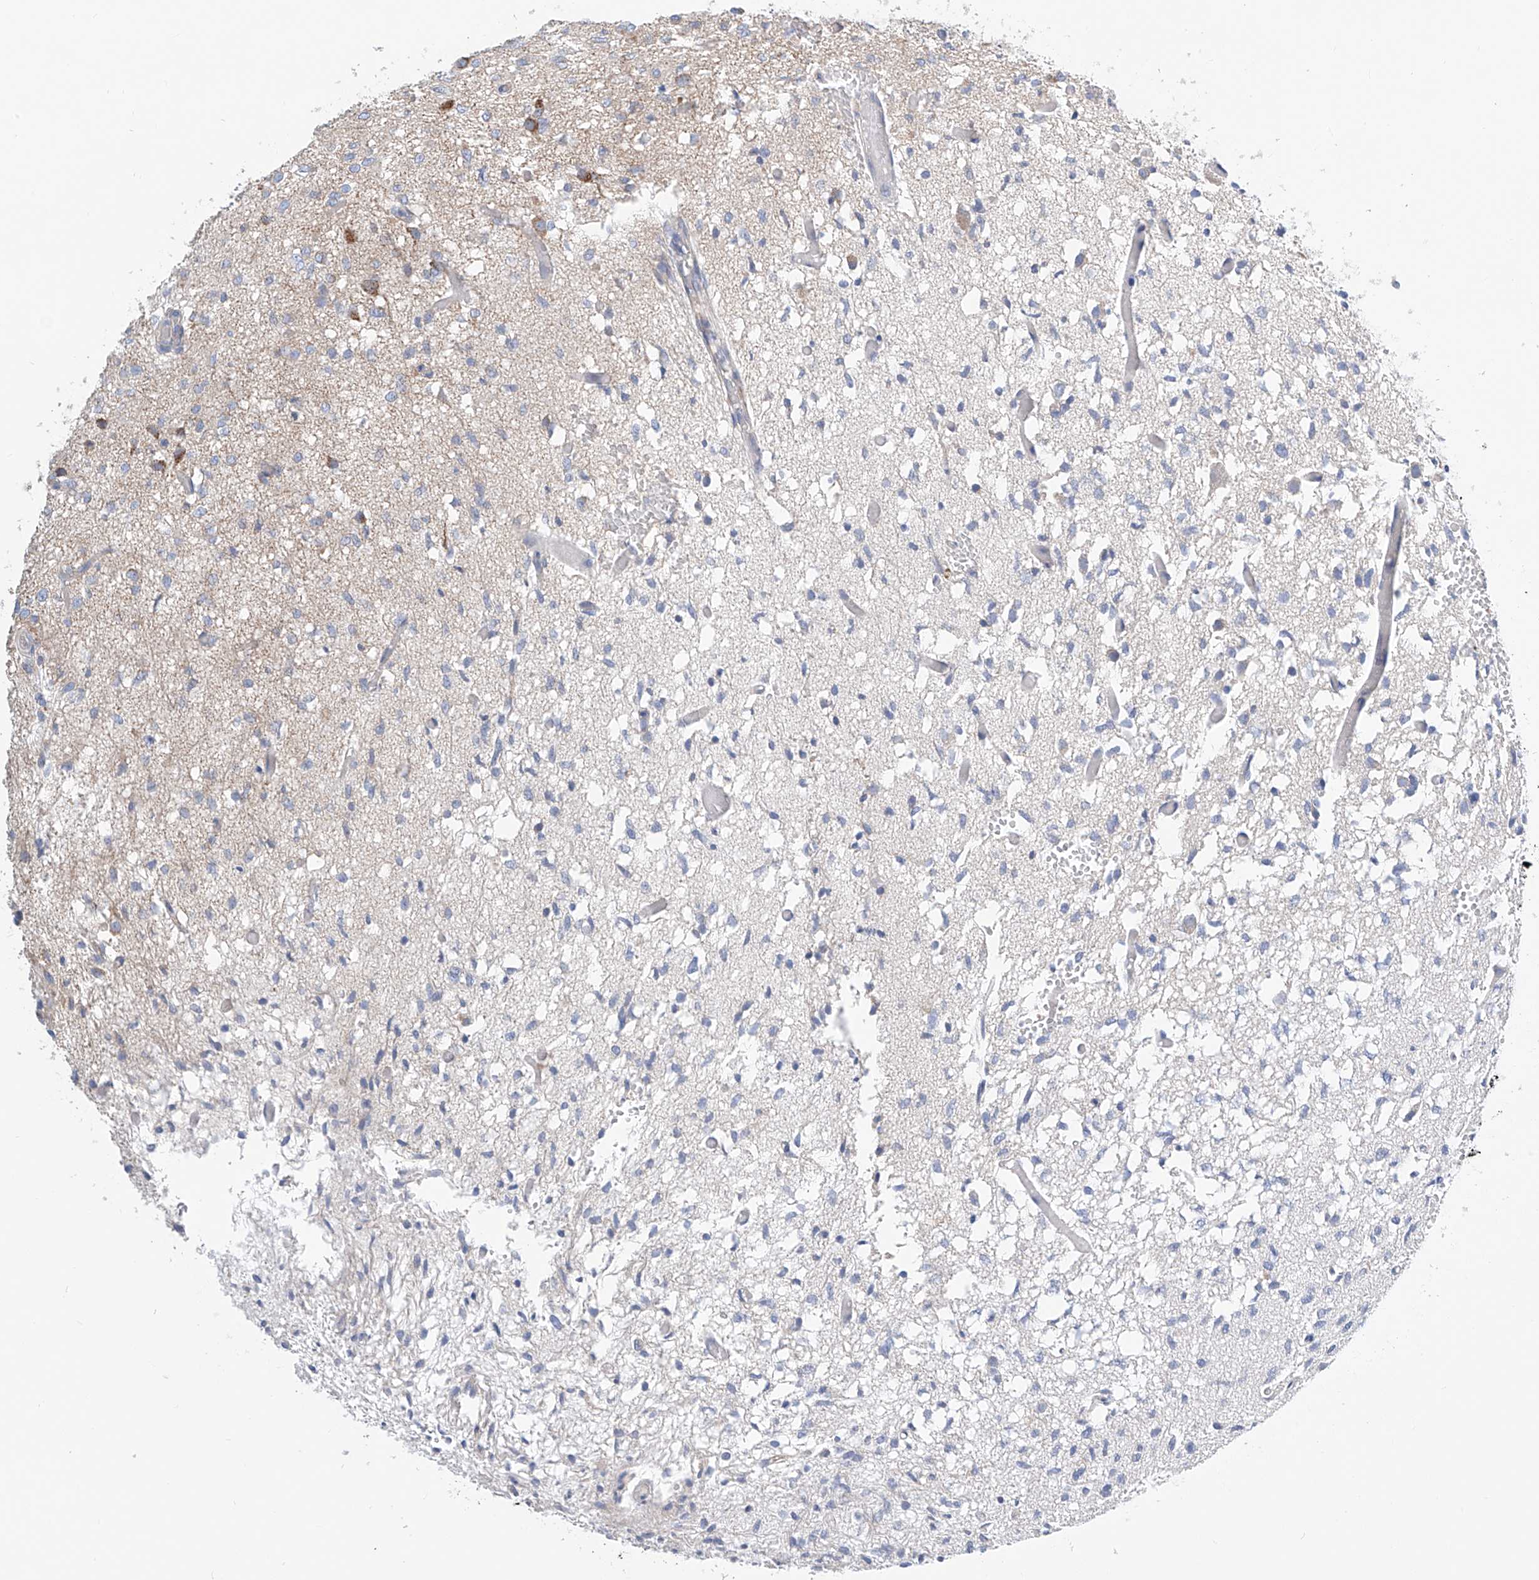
{"staining": {"intensity": "negative", "quantity": "none", "location": "none"}, "tissue": "glioma", "cell_type": "Tumor cells", "image_type": "cancer", "snomed": [{"axis": "morphology", "description": "Glioma, malignant, High grade"}, {"axis": "topography", "description": "Brain"}], "caption": "A histopathology image of human glioma is negative for staining in tumor cells.", "gene": "MAD2L1", "patient": {"sex": "female", "age": 59}}